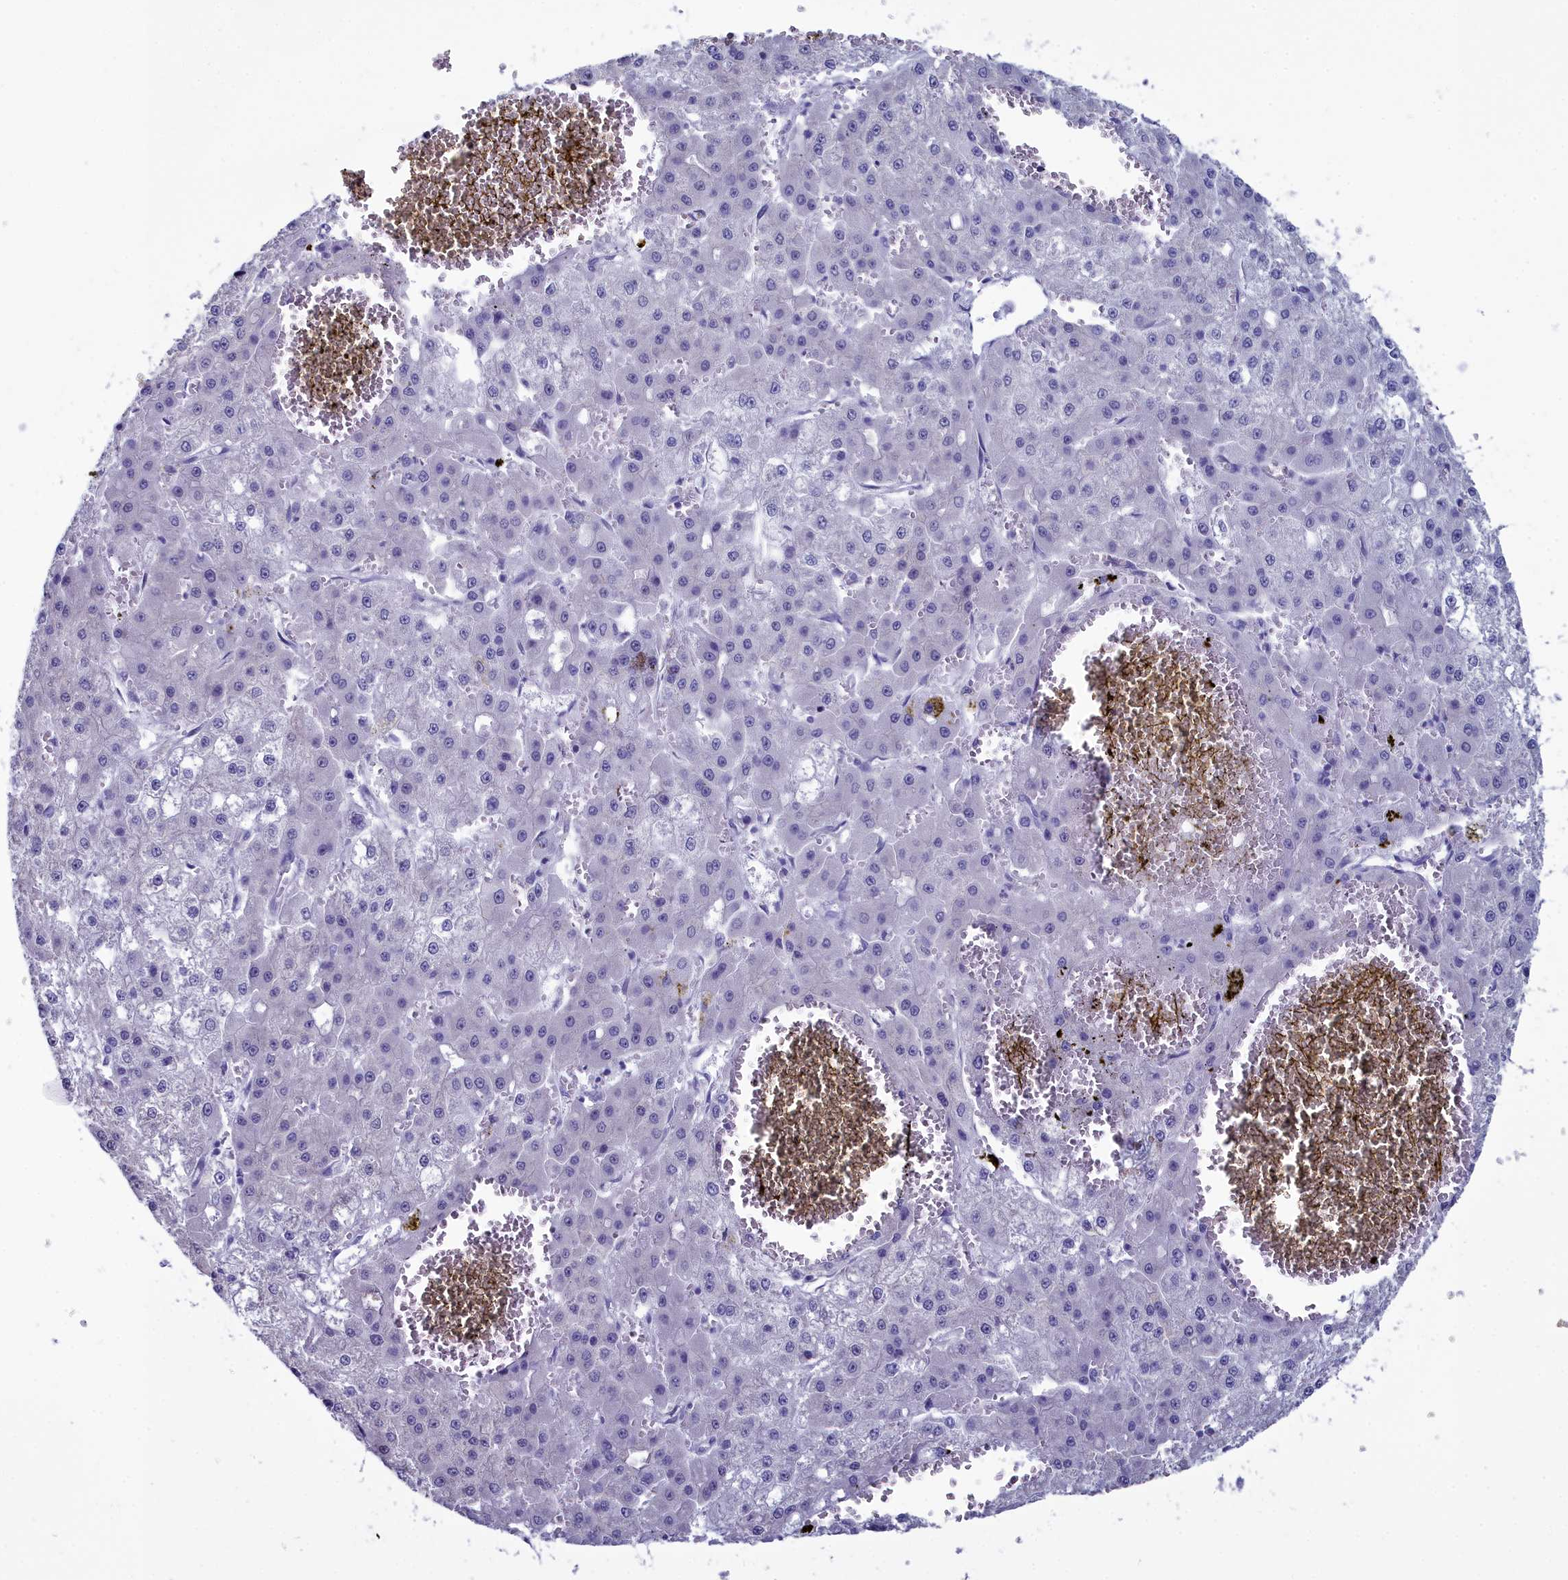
{"staining": {"intensity": "negative", "quantity": "none", "location": "none"}, "tissue": "liver cancer", "cell_type": "Tumor cells", "image_type": "cancer", "snomed": [{"axis": "morphology", "description": "Carcinoma, Hepatocellular, NOS"}, {"axis": "topography", "description": "Liver"}], "caption": "This is a photomicrograph of immunohistochemistry staining of liver hepatocellular carcinoma, which shows no expression in tumor cells. (IHC, brightfield microscopy, high magnification).", "gene": "MAP6", "patient": {"sex": "male", "age": 47}}